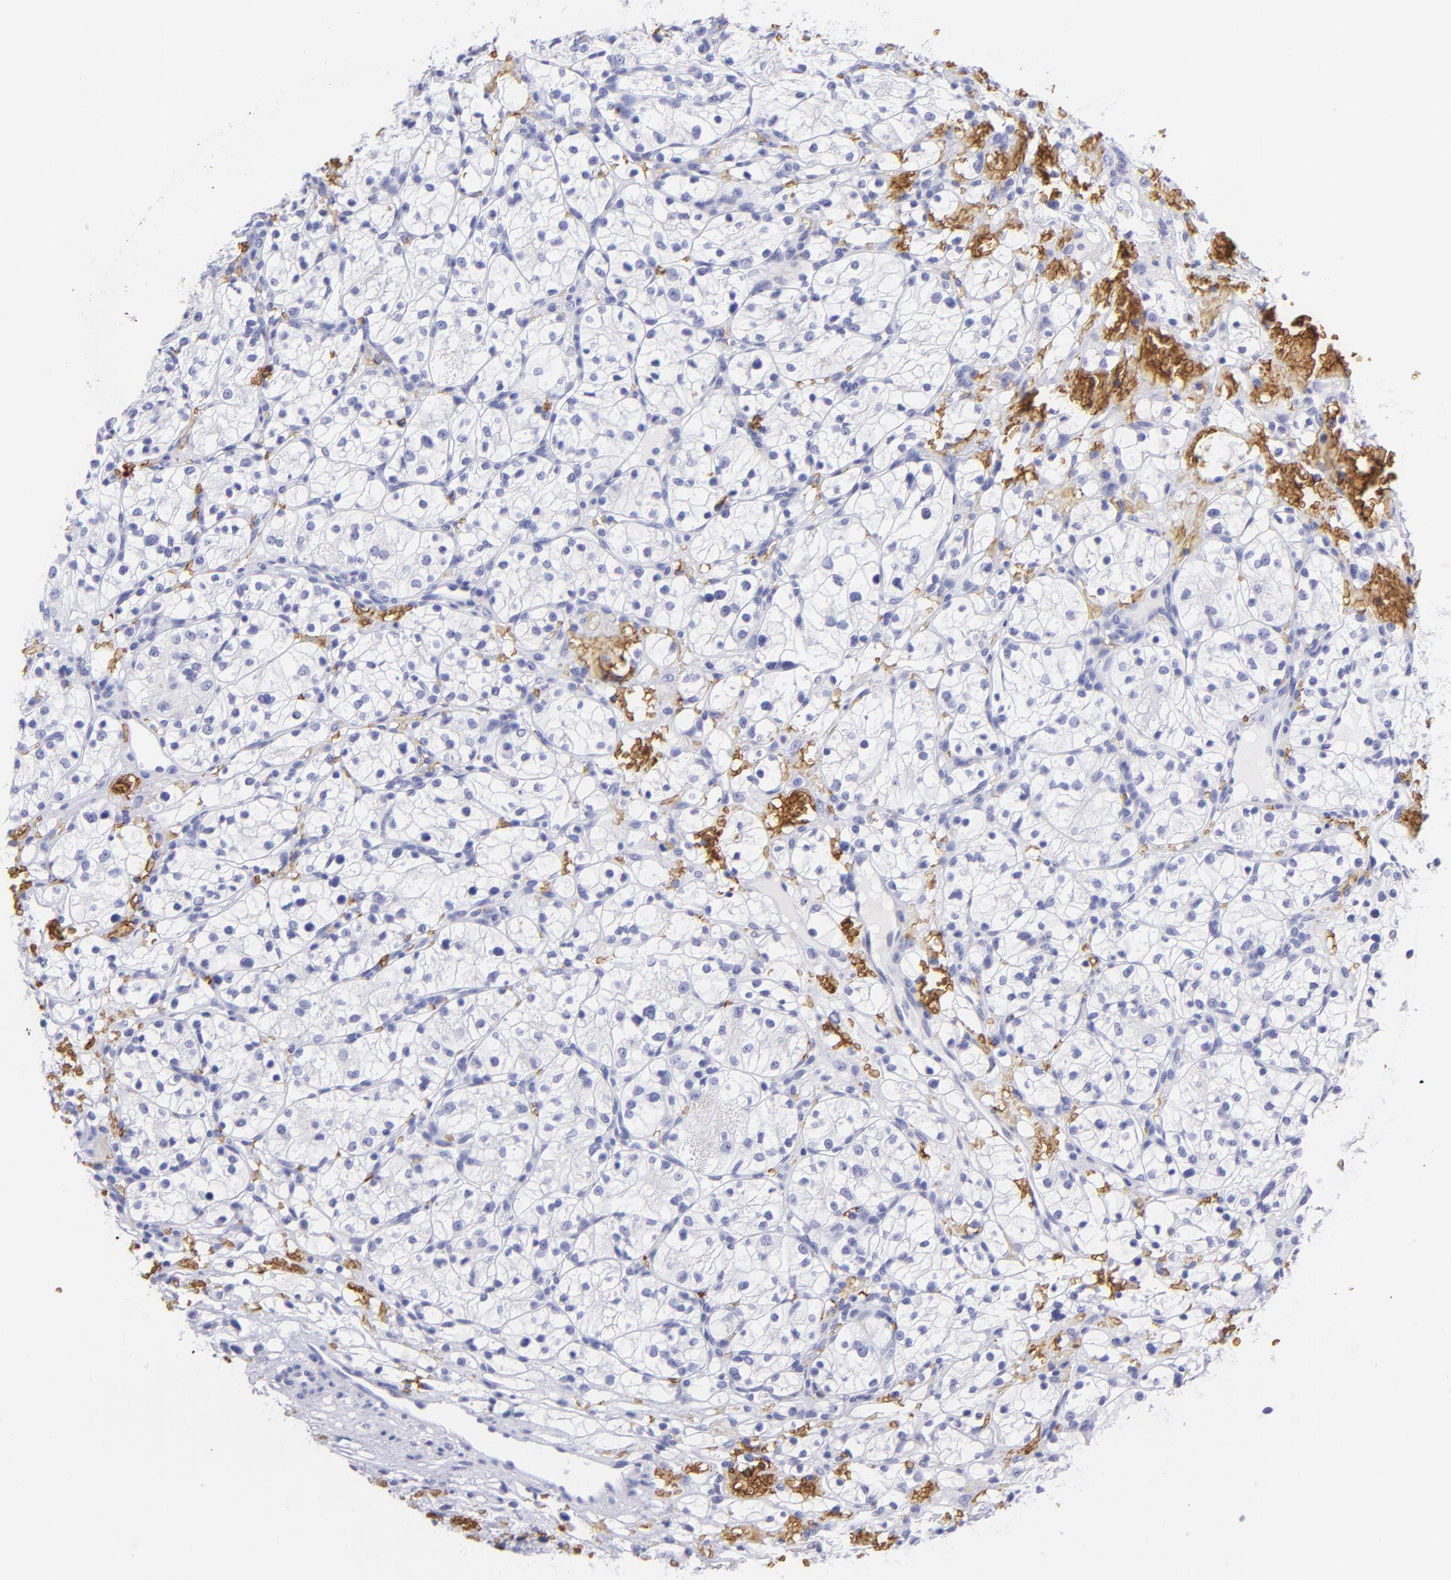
{"staining": {"intensity": "negative", "quantity": "none", "location": "none"}, "tissue": "renal cancer", "cell_type": "Tumor cells", "image_type": "cancer", "snomed": [{"axis": "morphology", "description": "Adenocarcinoma, NOS"}, {"axis": "topography", "description": "Kidney"}], "caption": "Renal cancer was stained to show a protein in brown. There is no significant positivity in tumor cells. The staining was performed using DAB (3,3'-diaminobenzidine) to visualize the protein expression in brown, while the nuclei were stained in blue with hematoxylin (Magnification: 20x).", "gene": "GYPA", "patient": {"sex": "female", "age": 60}}